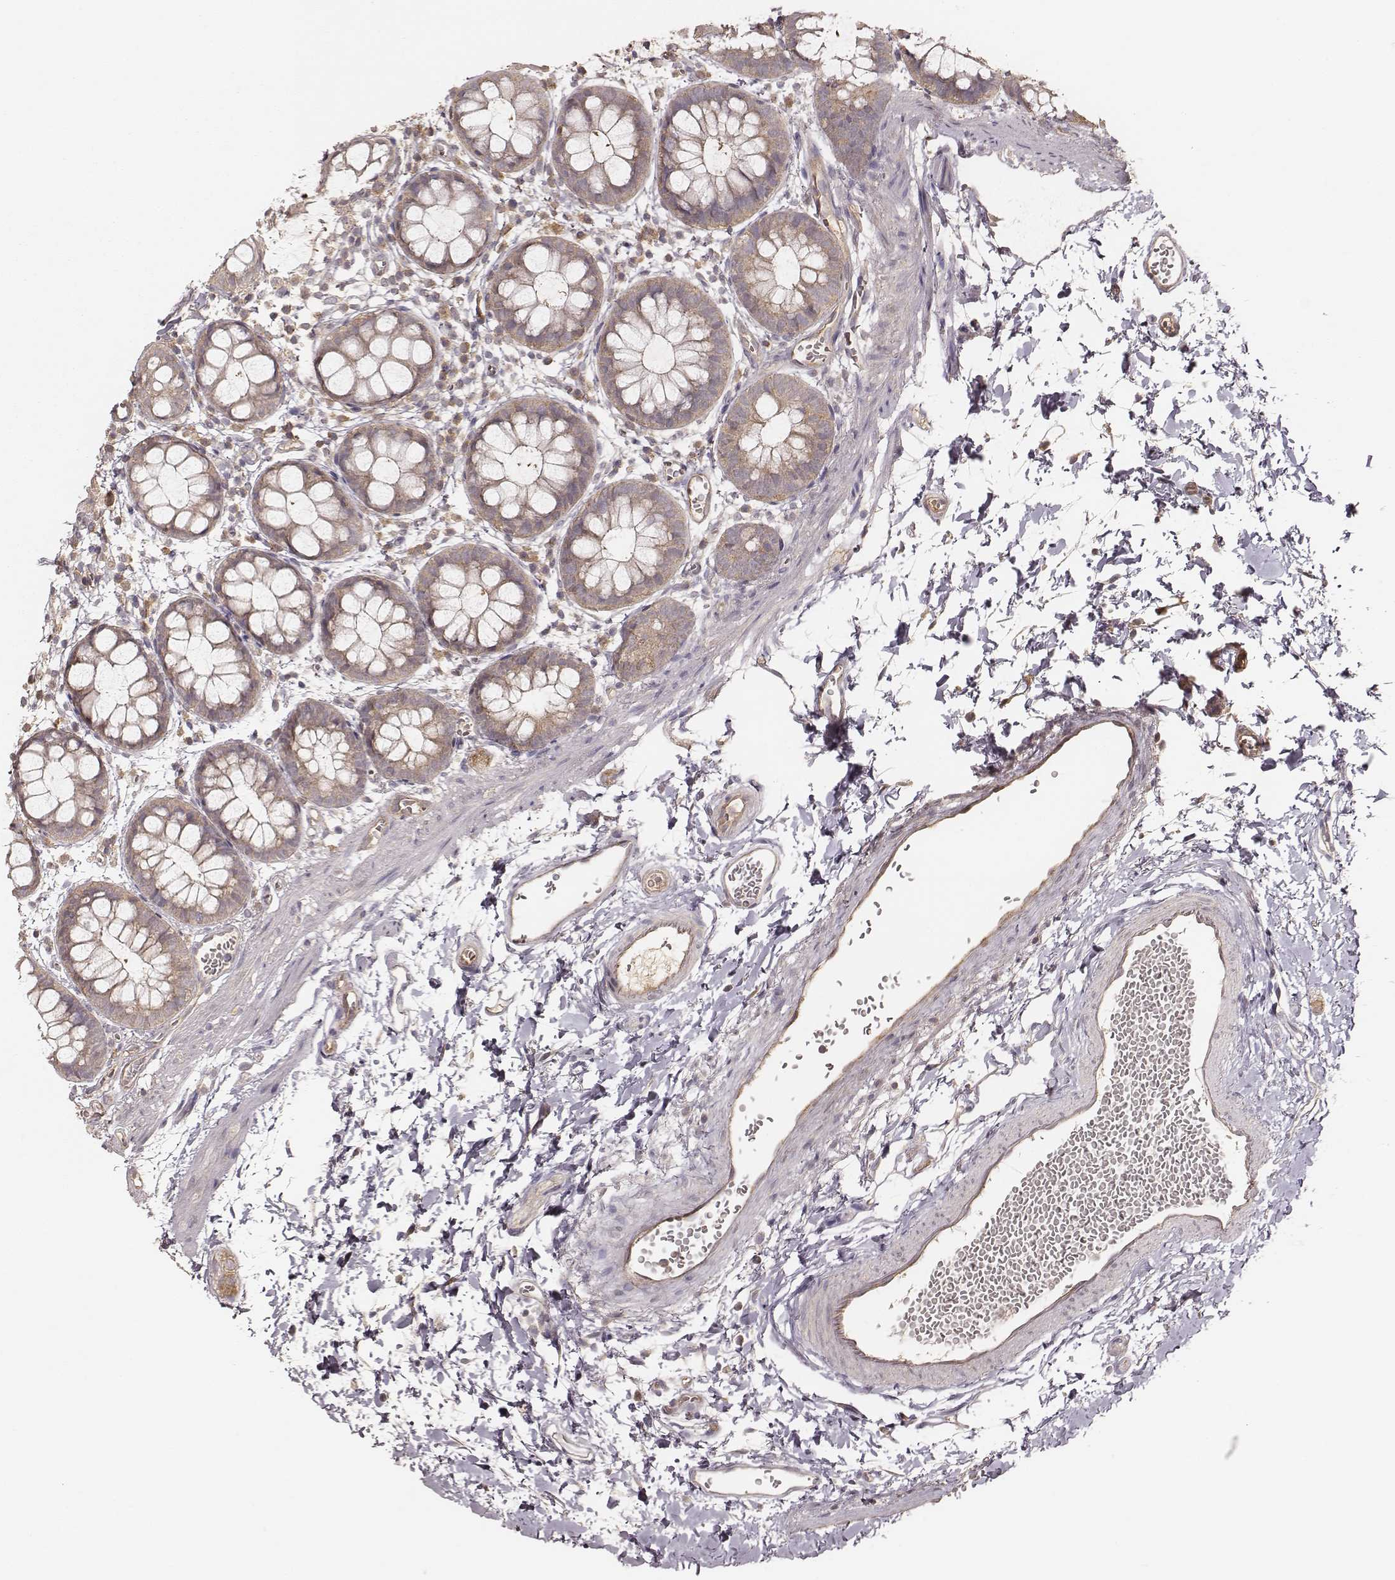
{"staining": {"intensity": "weak", "quantity": ">75%", "location": "cytoplasmic/membranous"}, "tissue": "rectum", "cell_type": "Glandular cells", "image_type": "normal", "snomed": [{"axis": "morphology", "description": "Normal tissue, NOS"}, {"axis": "topography", "description": "Rectum"}], "caption": "Immunohistochemical staining of normal rectum displays >75% levels of weak cytoplasmic/membranous protein staining in about >75% of glandular cells. Nuclei are stained in blue.", "gene": "CARS1", "patient": {"sex": "male", "age": 57}}